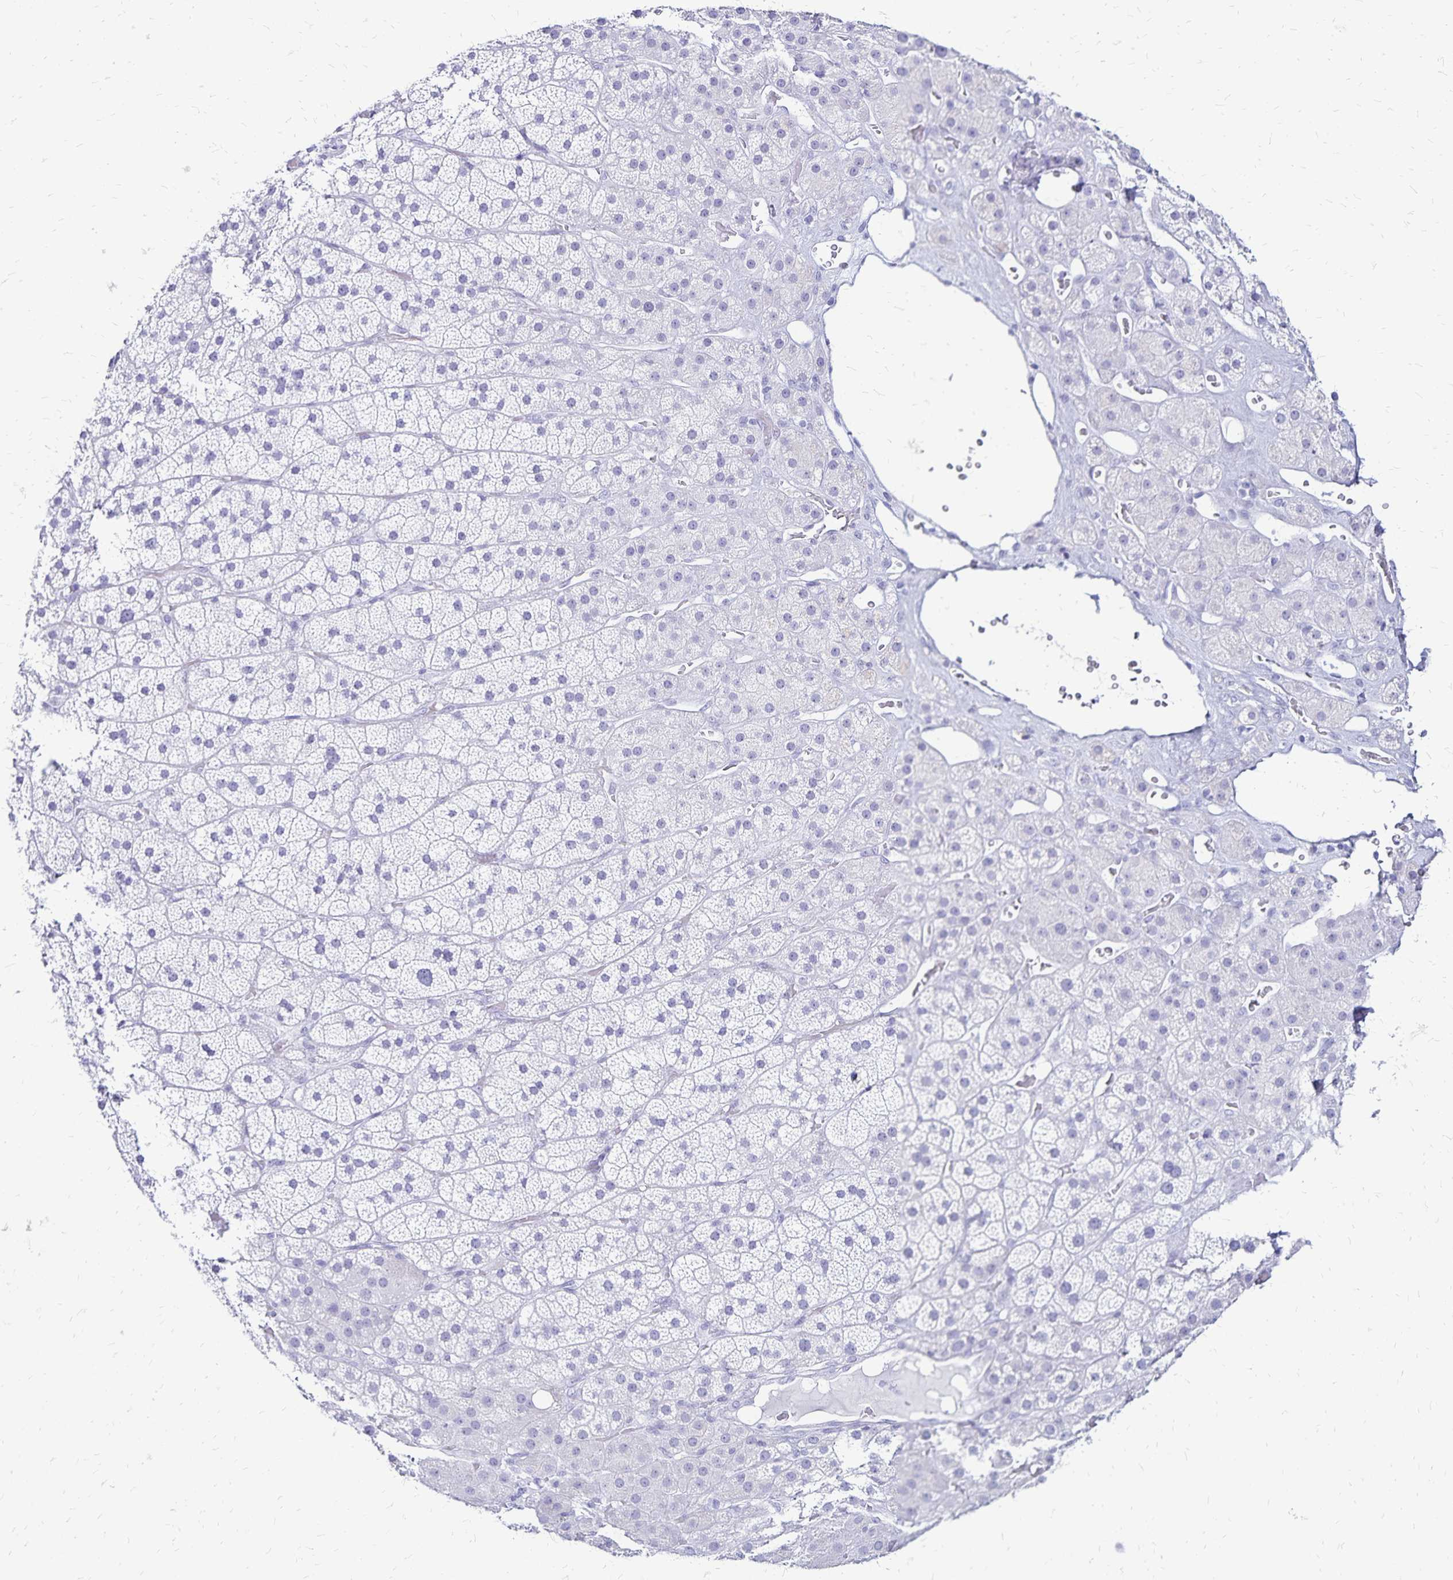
{"staining": {"intensity": "negative", "quantity": "none", "location": "none"}, "tissue": "adrenal gland", "cell_type": "Glandular cells", "image_type": "normal", "snomed": [{"axis": "morphology", "description": "Normal tissue, NOS"}, {"axis": "topography", "description": "Adrenal gland"}], "caption": "This is a photomicrograph of immunohistochemistry (IHC) staining of benign adrenal gland, which shows no expression in glandular cells.", "gene": "LIN28B", "patient": {"sex": "male", "age": 57}}